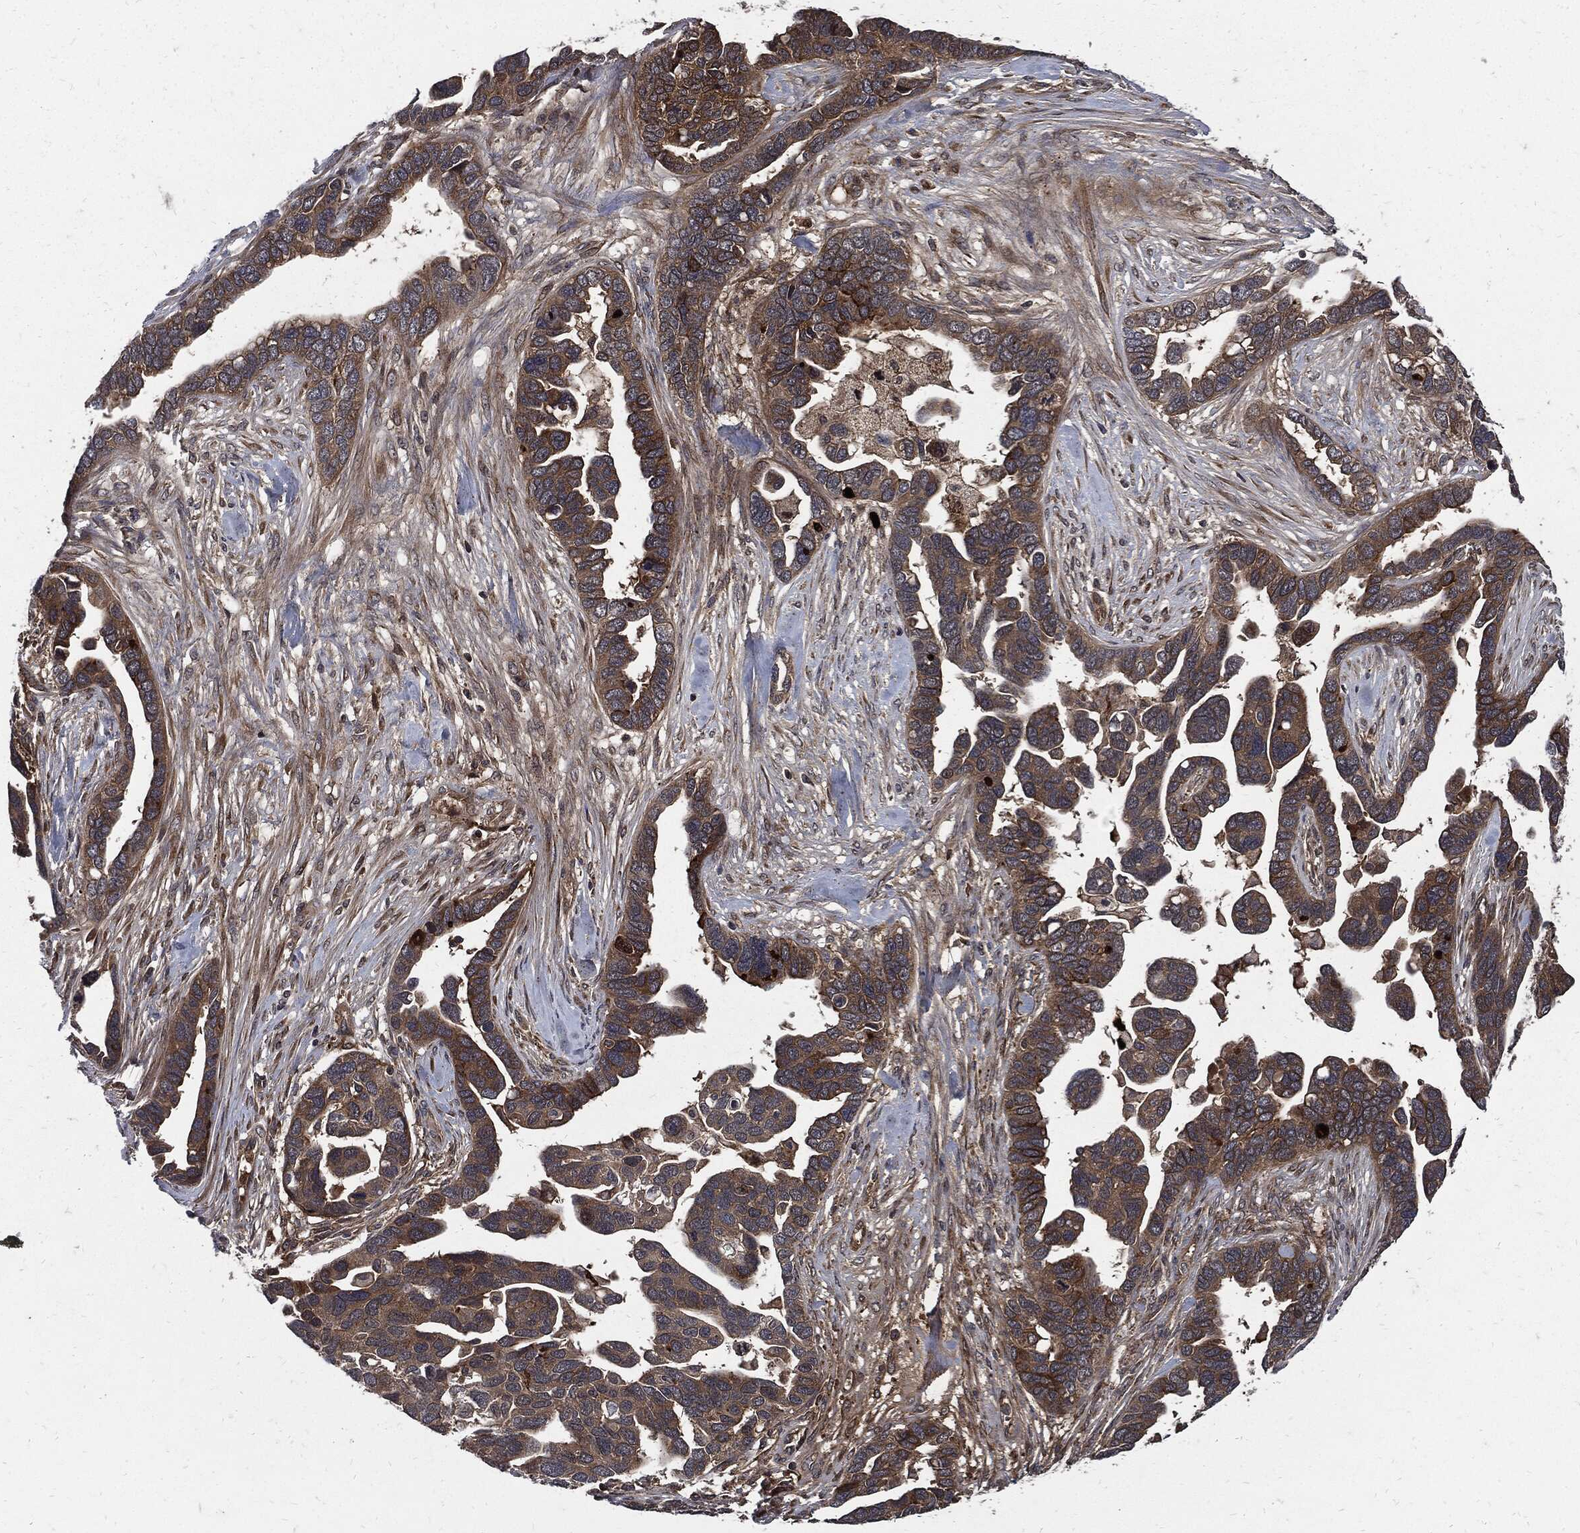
{"staining": {"intensity": "strong", "quantity": "25%-75%", "location": "cytoplasmic/membranous"}, "tissue": "ovarian cancer", "cell_type": "Tumor cells", "image_type": "cancer", "snomed": [{"axis": "morphology", "description": "Cystadenocarcinoma, serous, NOS"}, {"axis": "topography", "description": "Ovary"}], "caption": "An immunohistochemistry photomicrograph of neoplastic tissue is shown. Protein staining in brown labels strong cytoplasmic/membranous positivity in ovarian serous cystadenocarcinoma within tumor cells. The staining was performed using DAB (3,3'-diaminobenzidine), with brown indicating positive protein expression. Nuclei are stained blue with hematoxylin.", "gene": "CLU", "patient": {"sex": "female", "age": 54}}